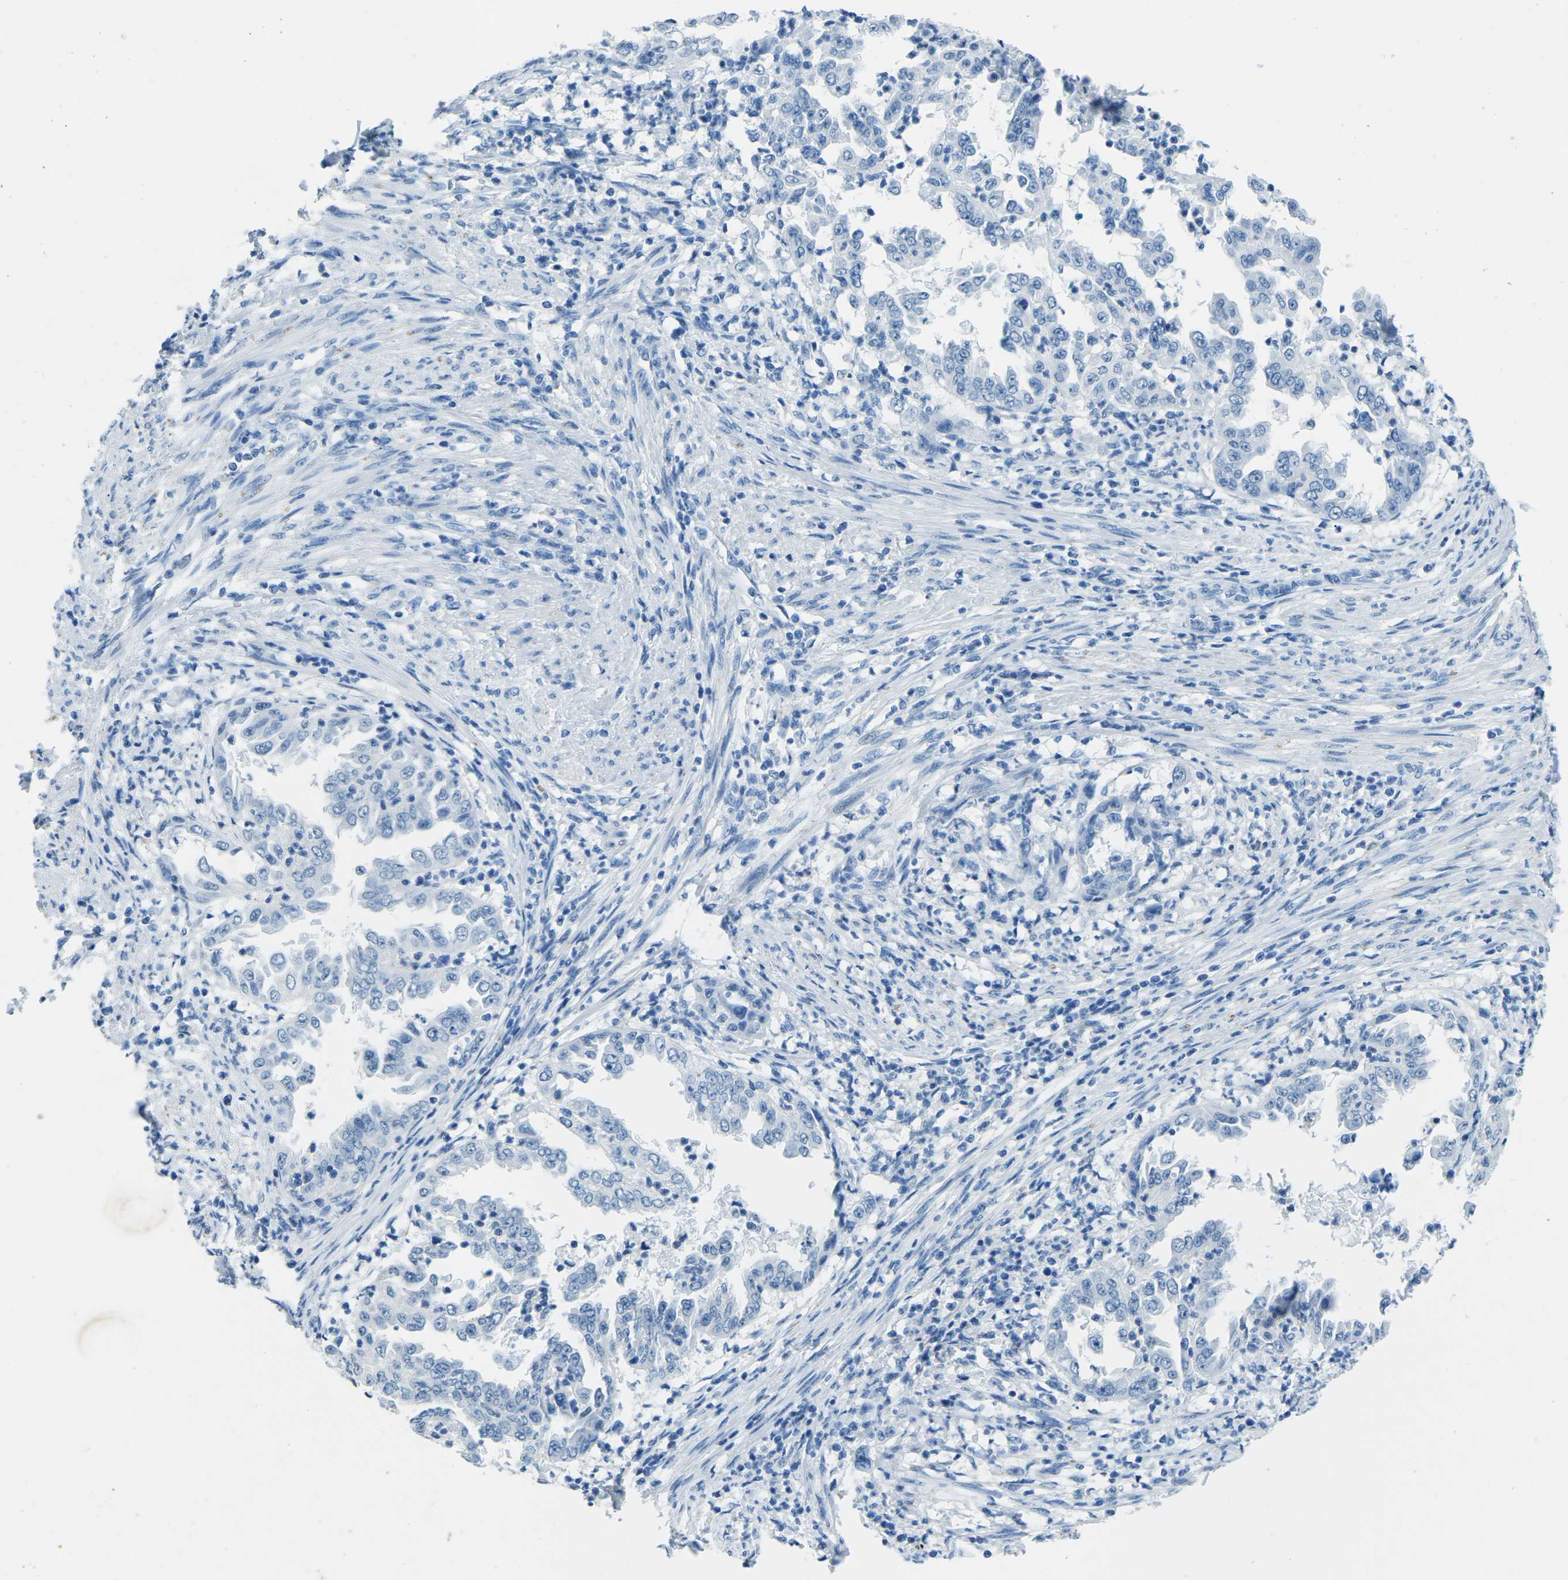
{"staining": {"intensity": "negative", "quantity": "none", "location": "none"}, "tissue": "endometrial cancer", "cell_type": "Tumor cells", "image_type": "cancer", "snomed": [{"axis": "morphology", "description": "Adenocarcinoma, NOS"}, {"axis": "topography", "description": "Endometrium"}], "caption": "This is an immunohistochemistry (IHC) micrograph of human endometrial cancer (adenocarcinoma). There is no positivity in tumor cells.", "gene": "MYH8", "patient": {"sex": "female", "age": 85}}